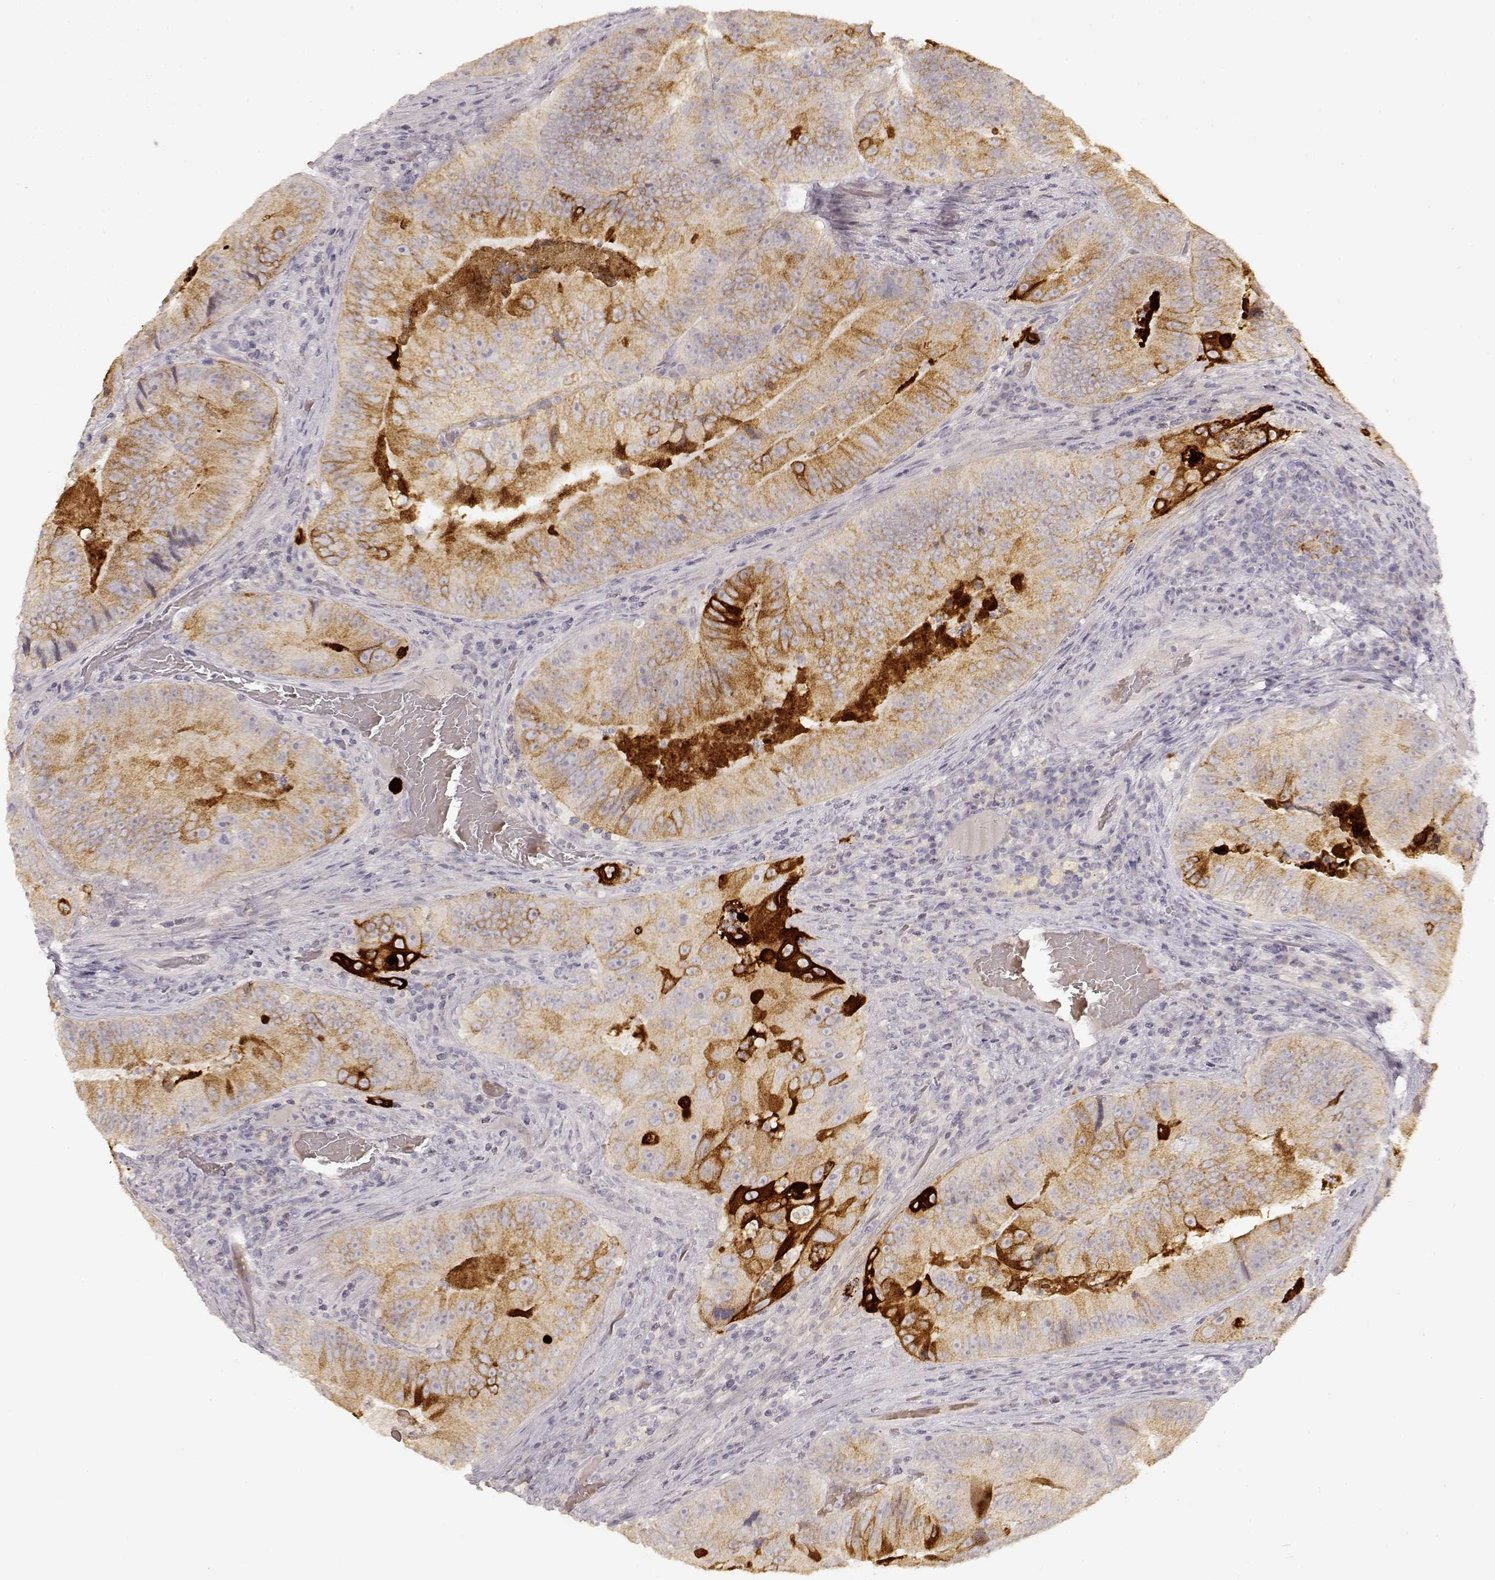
{"staining": {"intensity": "weak", "quantity": ">75%", "location": "cytoplasmic/membranous"}, "tissue": "colorectal cancer", "cell_type": "Tumor cells", "image_type": "cancer", "snomed": [{"axis": "morphology", "description": "Adenocarcinoma, NOS"}, {"axis": "topography", "description": "Colon"}], "caption": "A high-resolution image shows immunohistochemistry (IHC) staining of colorectal adenocarcinoma, which demonstrates weak cytoplasmic/membranous expression in about >75% of tumor cells.", "gene": "LAMC2", "patient": {"sex": "female", "age": 86}}